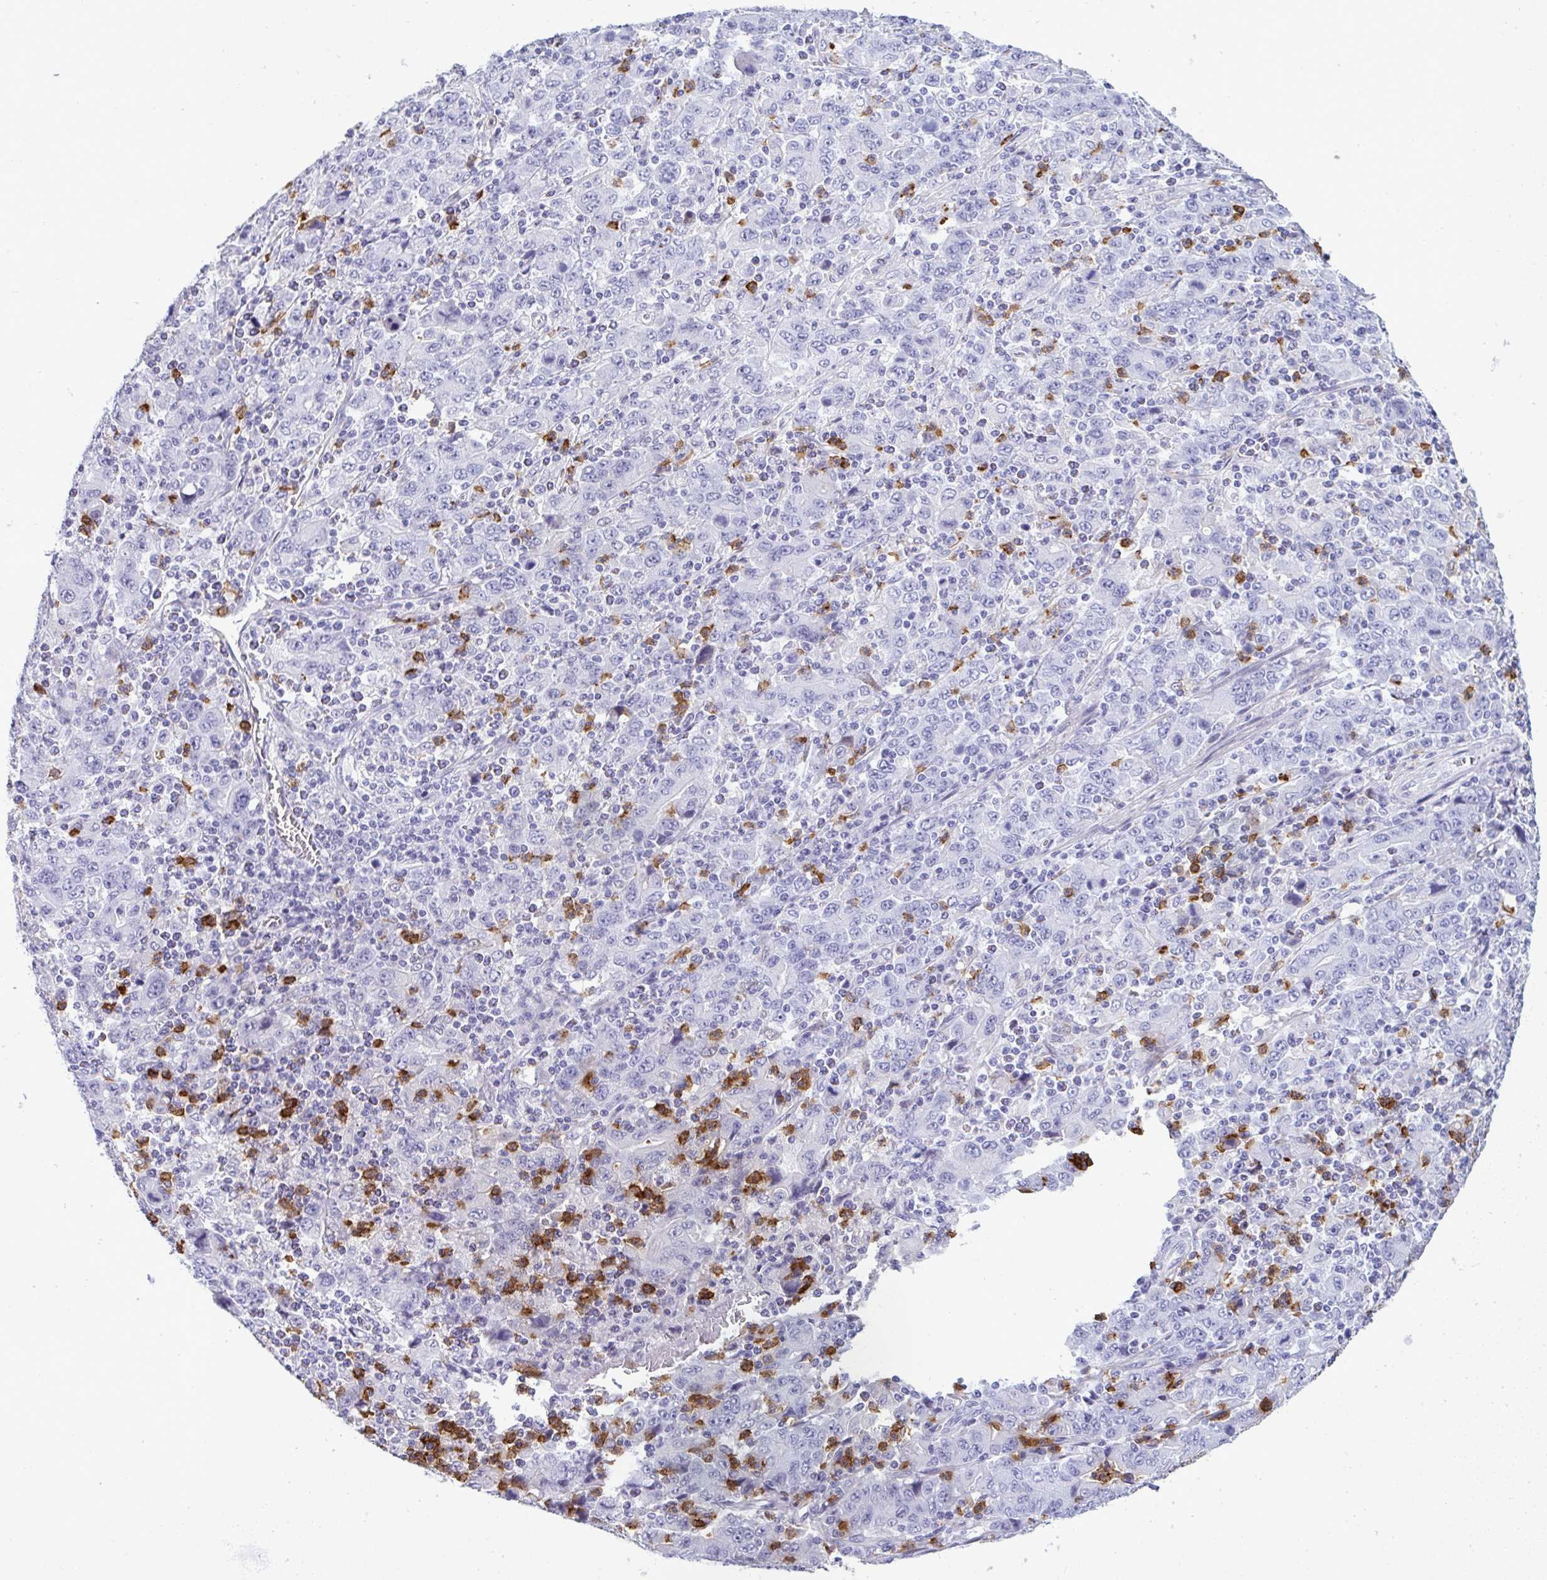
{"staining": {"intensity": "negative", "quantity": "none", "location": "none"}, "tissue": "stomach cancer", "cell_type": "Tumor cells", "image_type": "cancer", "snomed": [{"axis": "morphology", "description": "Adenocarcinoma, NOS"}, {"axis": "topography", "description": "Stomach, upper"}], "caption": "Stomach cancer (adenocarcinoma) was stained to show a protein in brown. There is no significant positivity in tumor cells.", "gene": "ARHGAP42", "patient": {"sex": "male", "age": 69}}